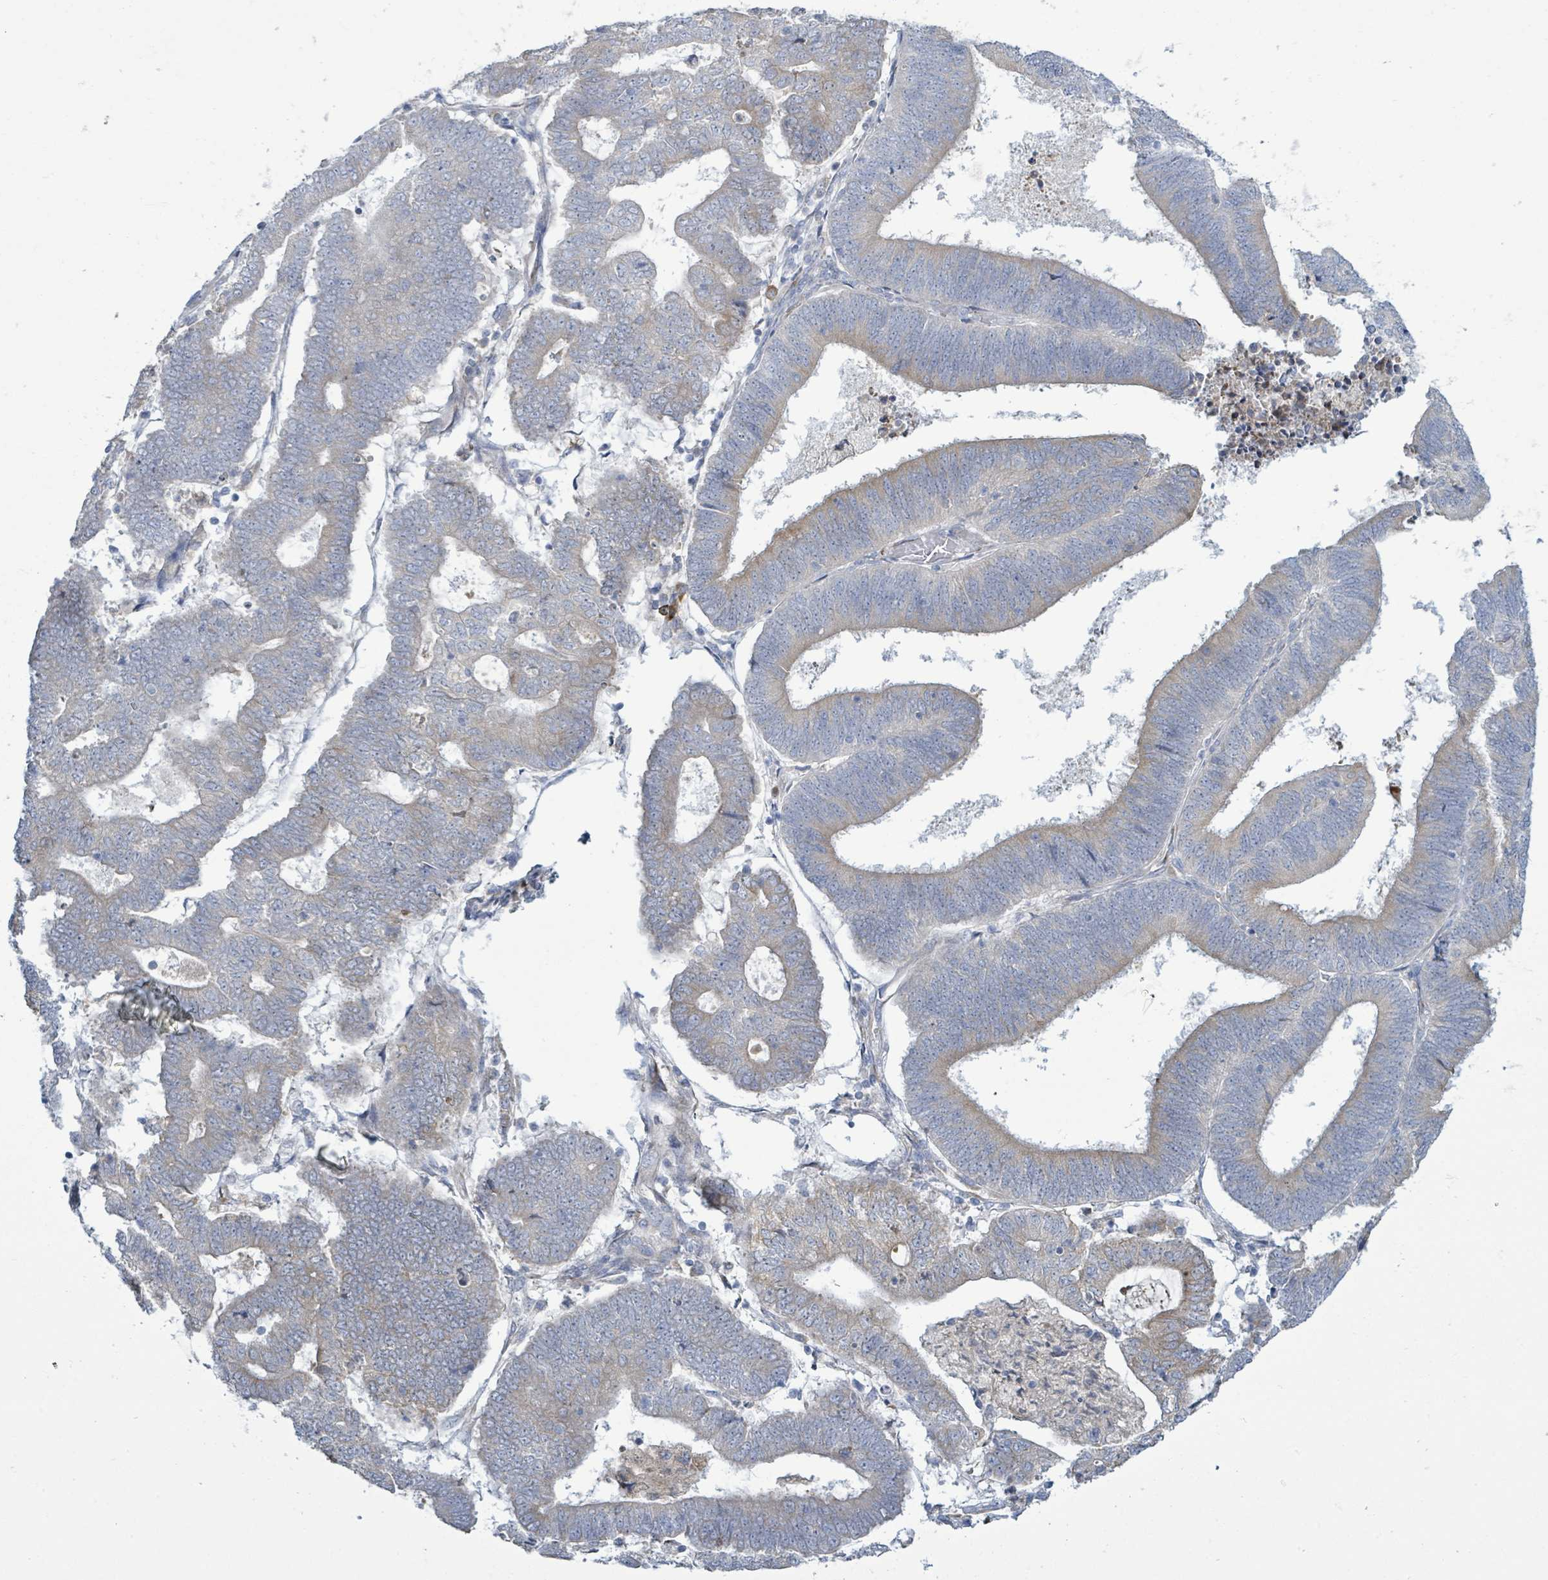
{"staining": {"intensity": "weak", "quantity": "<25%", "location": "cytoplasmic/membranous"}, "tissue": "endometrial cancer", "cell_type": "Tumor cells", "image_type": "cancer", "snomed": [{"axis": "morphology", "description": "Adenocarcinoma, NOS"}, {"axis": "topography", "description": "Endometrium"}], "caption": "Histopathology image shows no protein expression in tumor cells of adenocarcinoma (endometrial) tissue.", "gene": "SIRPB1", "patient": {"sex": "female", "age": 70}}